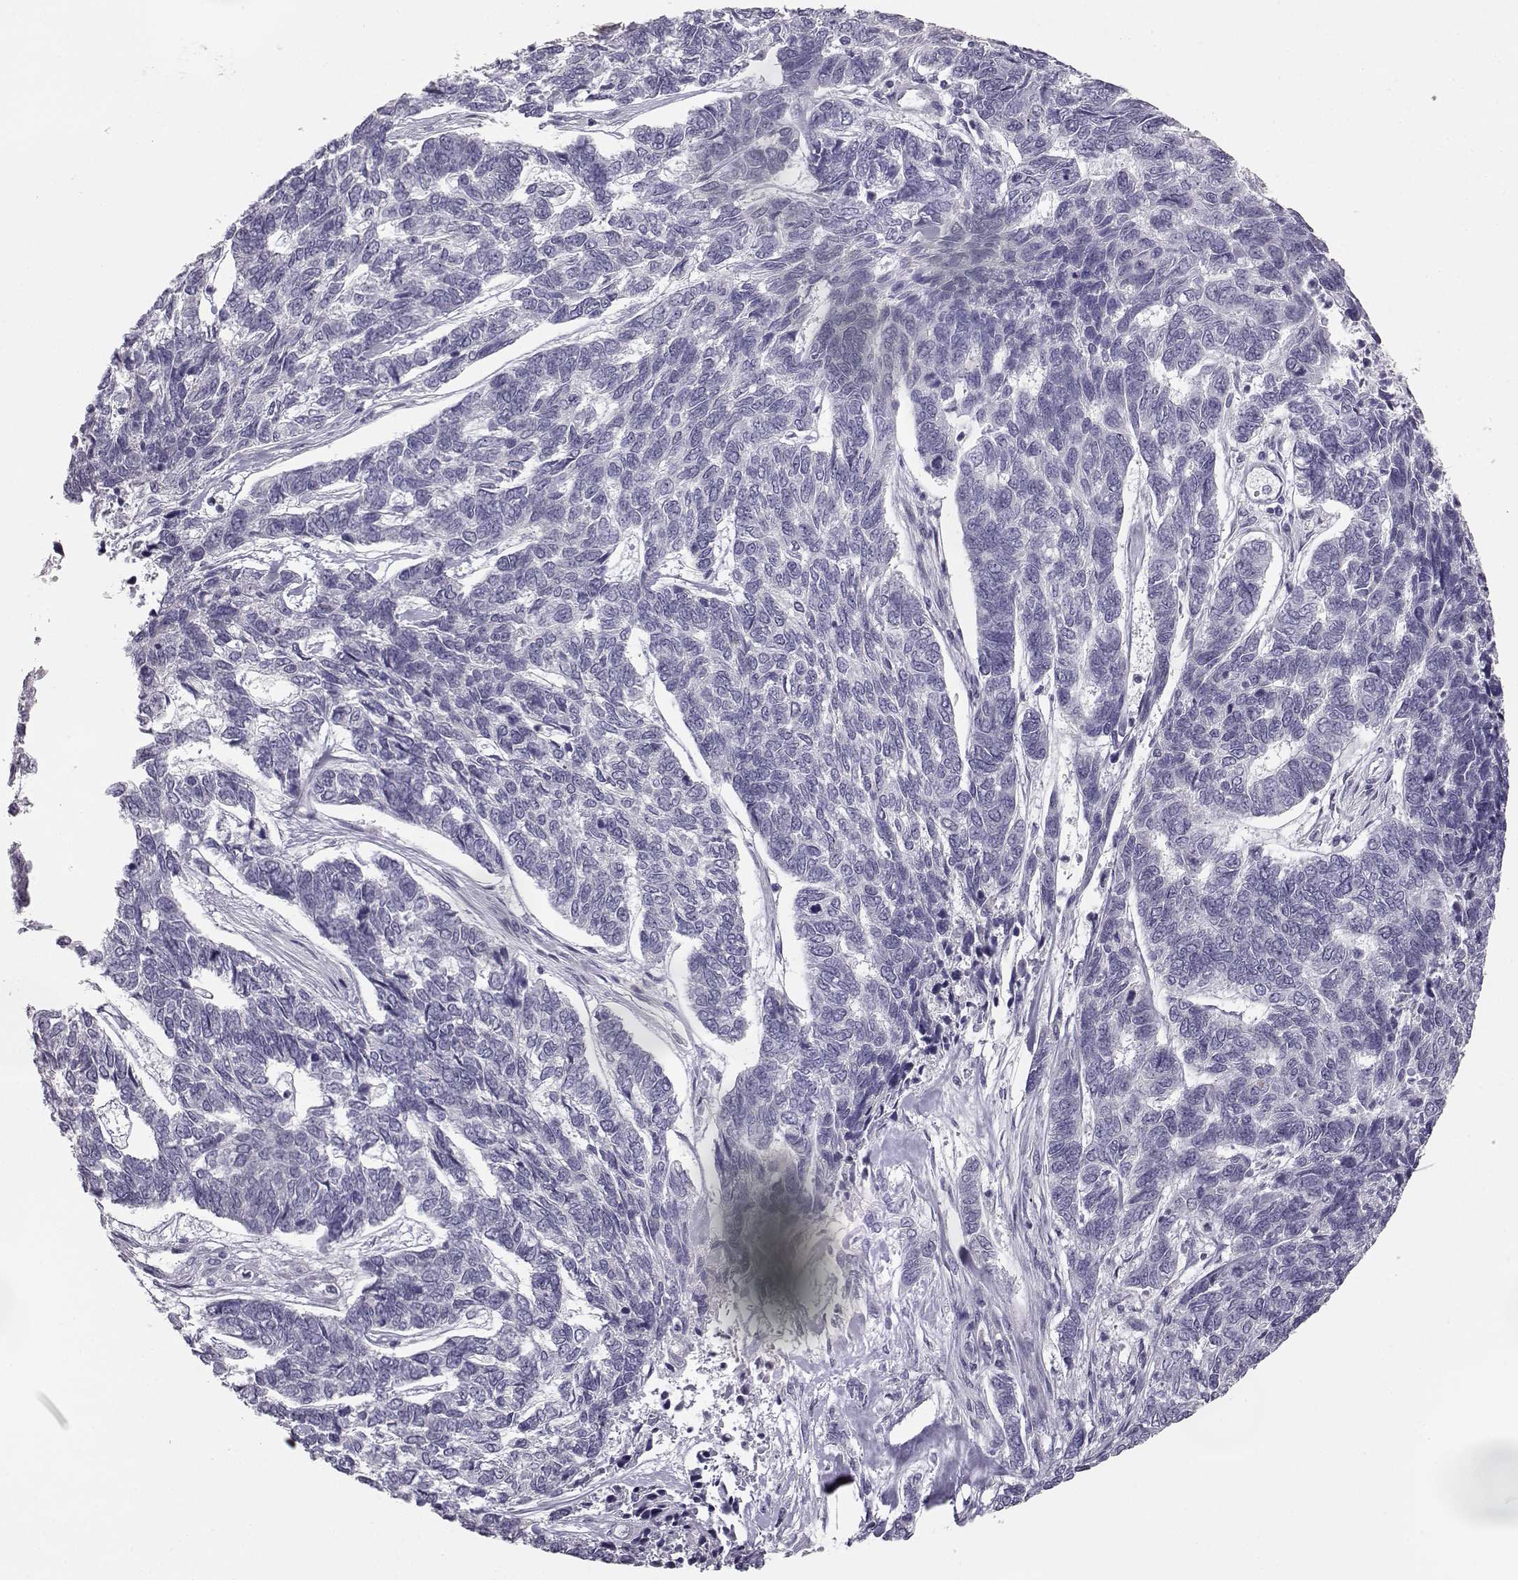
{"staining": {"intensity": "negative", "quantity": "none", "location": "none"}, "tissue": "skin cancer", "cell_type": "Tumor cells", "image_type": "cancer", "snomed": [{"axis": "morphology", "description": "Basal cell carcinoma"}, {"axis": "topography", "description": "Skin"}], "caption": "The image reveals no staining of tumor cells in skin basal cell carcinoma.", "gene": "MYCBPAP", "patient": {"sex": "female", "age": 65}}